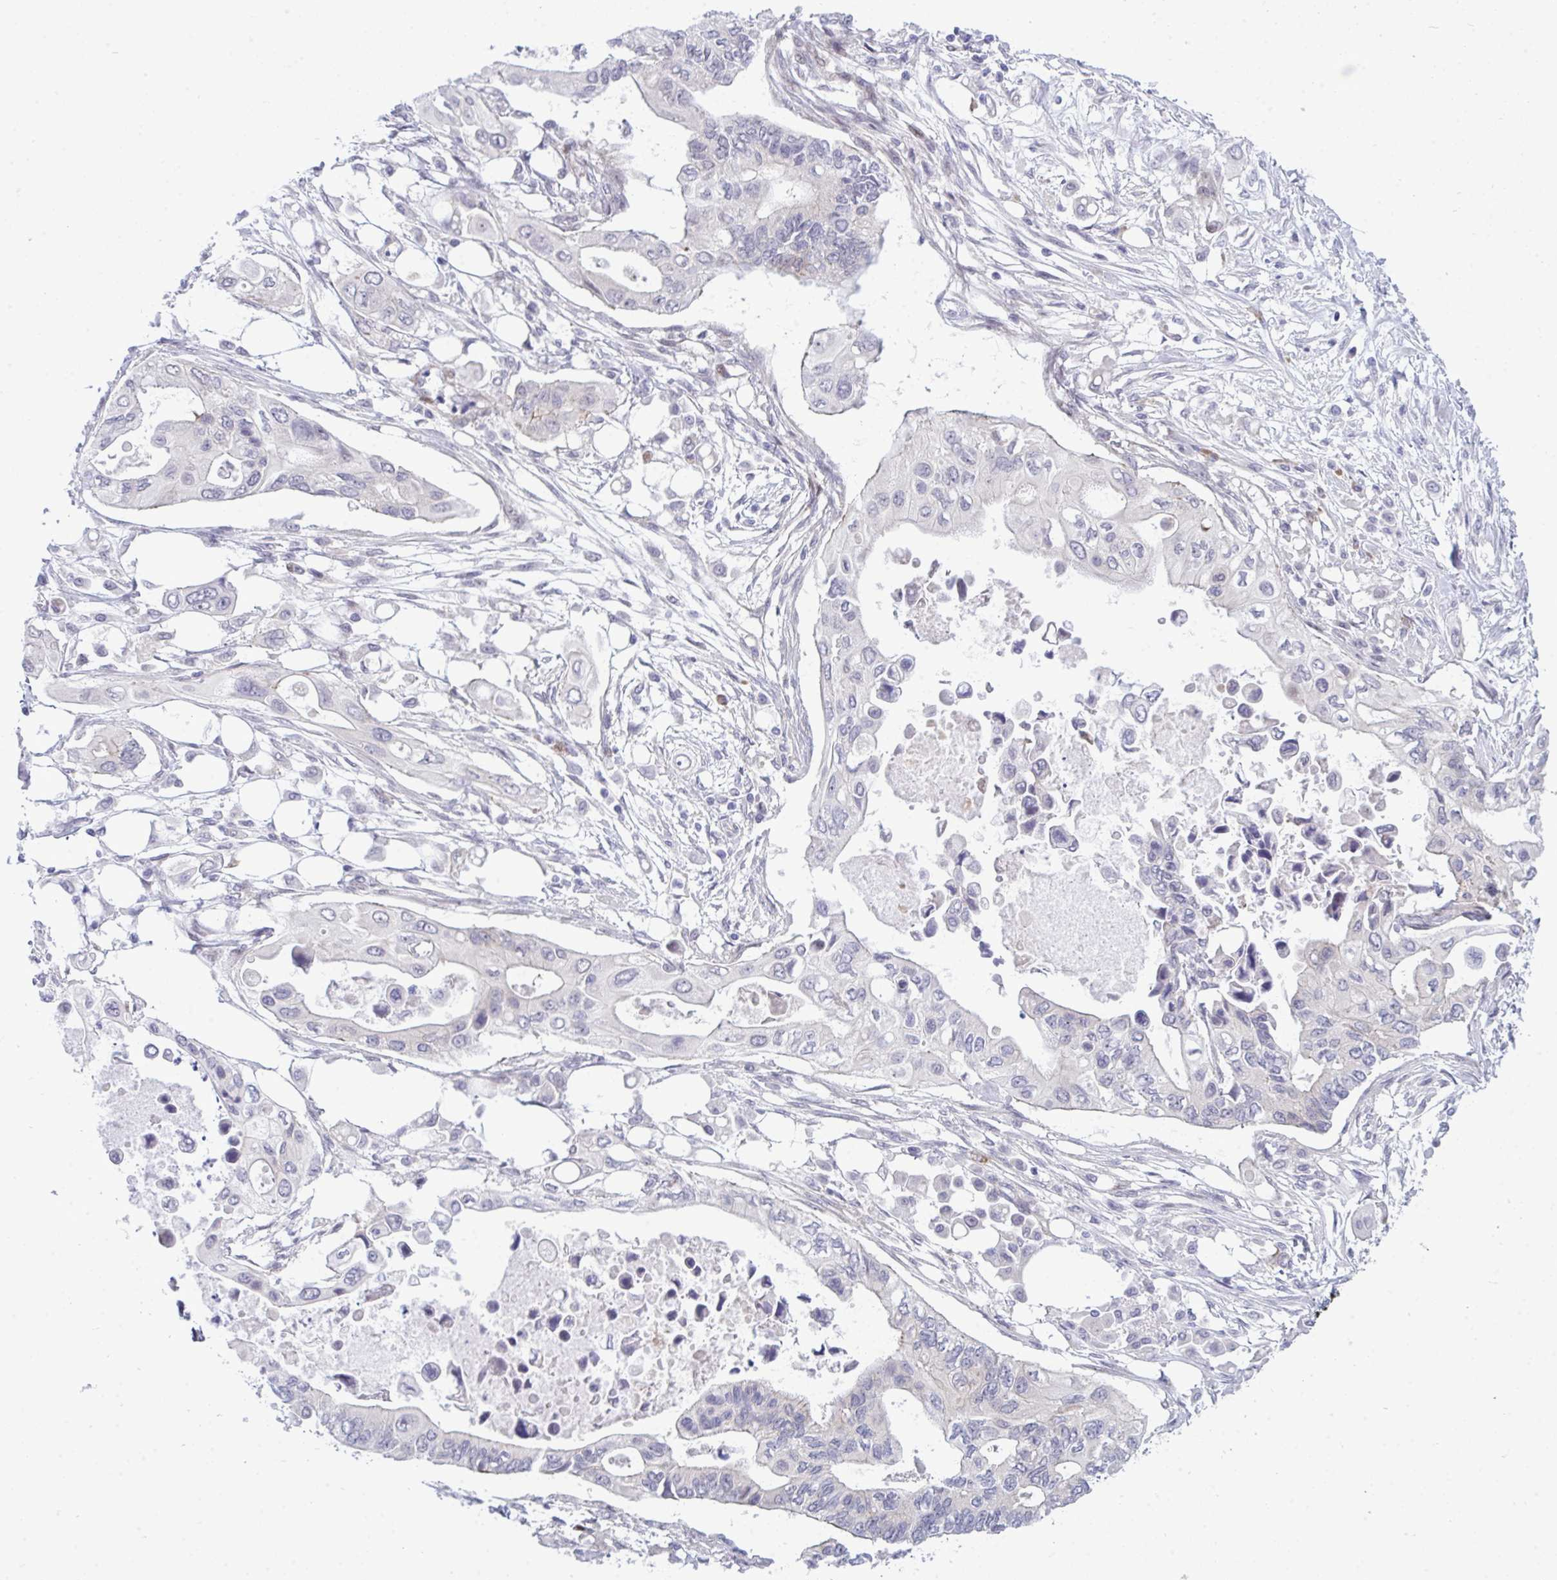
{"staining": {"intensity": "negative", "quantity": "none", "location": "none"}, "tissue": "pancreatic cancer", "cell_type": "Tumor cells", "image_type": "cancer", "snomed": [{"axis": "morphology", "description": "Adenocarcinoma, NOS"}, {"axis": "topography", "description": "Pancreas"}], "caption": "A photomicrograph of pancreatic adenocarcinoma stained for a protein exhibits no brown staining in tumor cells.", "gene": "TAB1", "patient": {"sex": "female", "age": 63}}